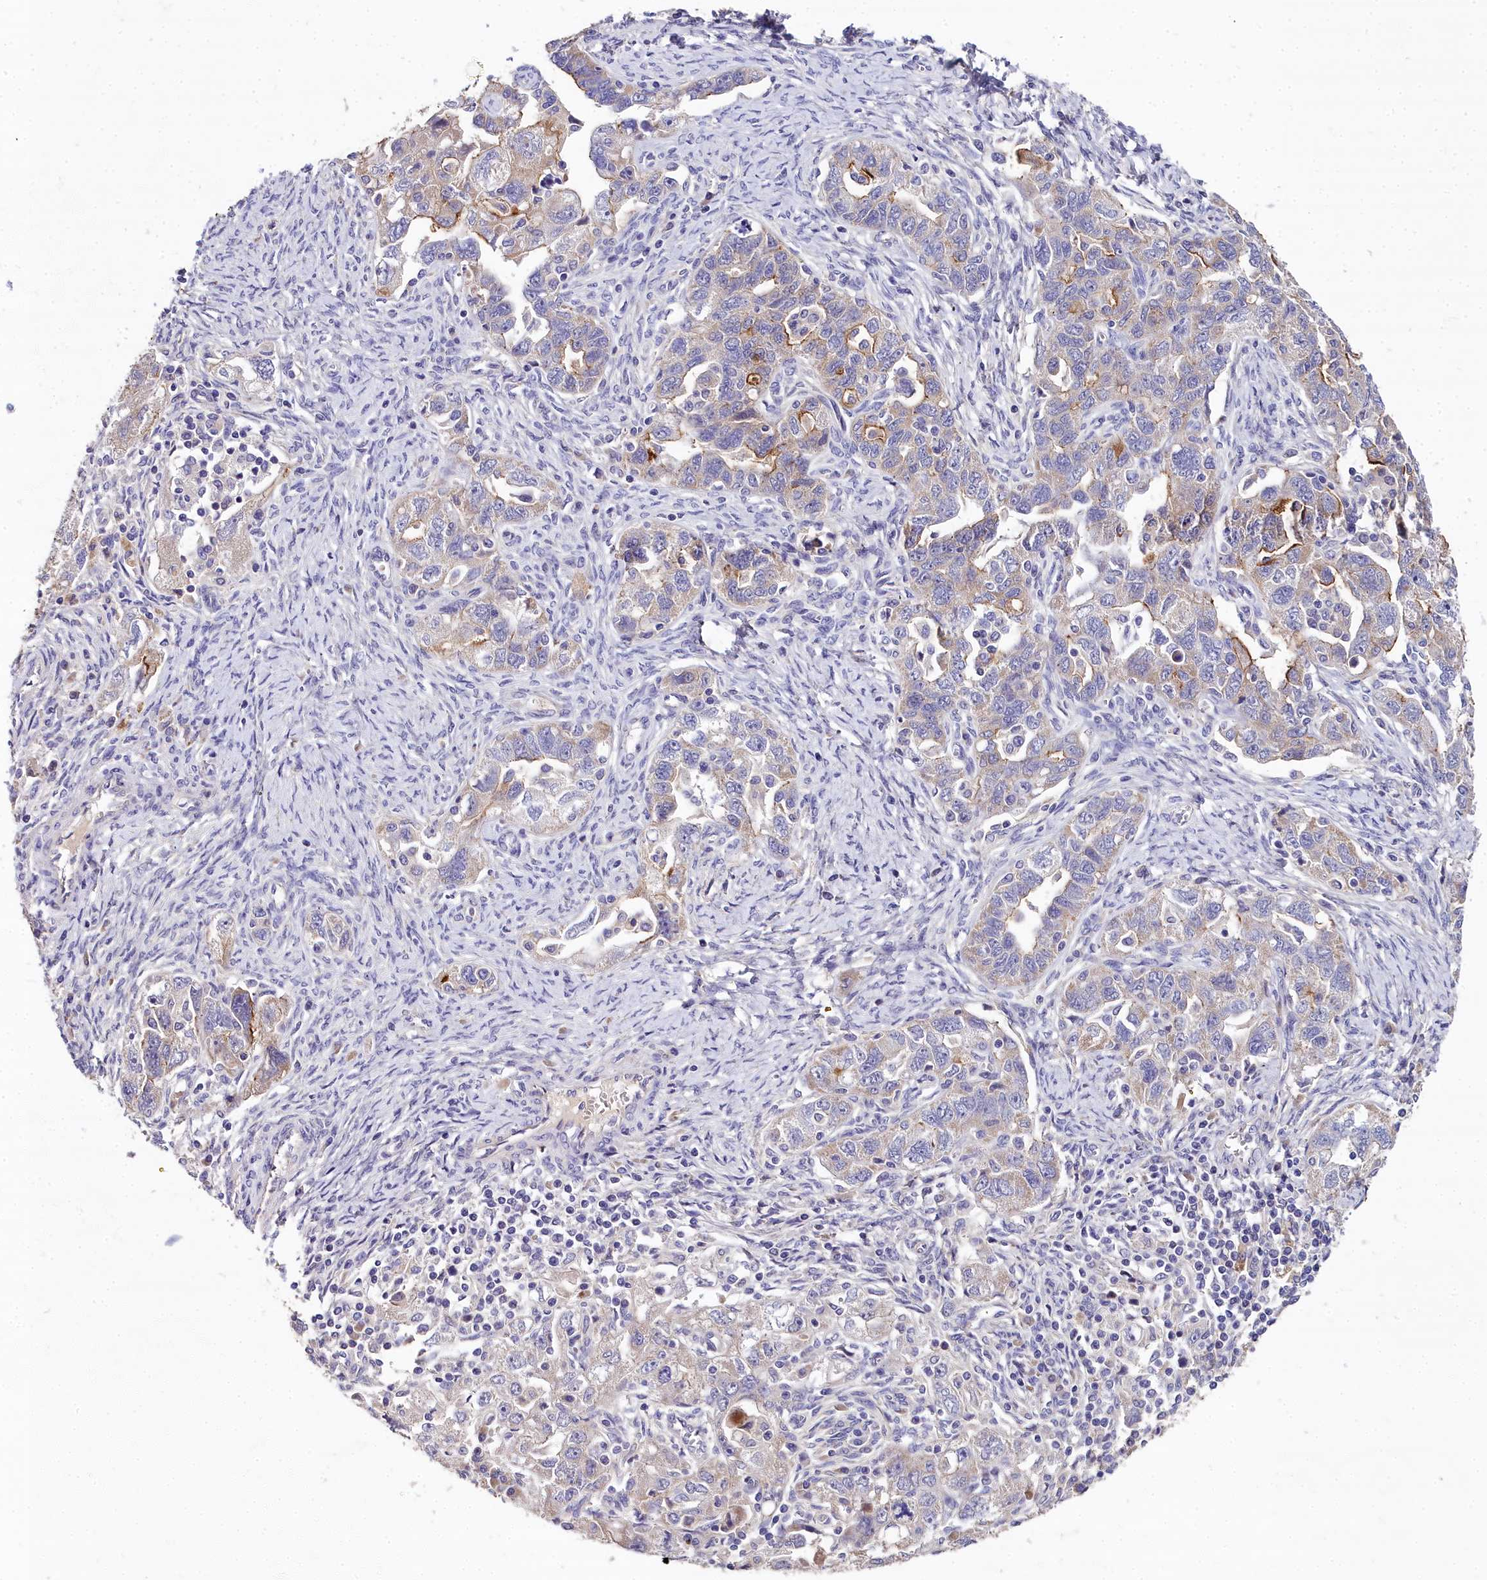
{"staining": {"intensity": "moderate", "quantity": "<25%", "location": "cytoplasmic/membranous"}, "tissue": "ovarian cancer", "cell_type": "Tumor cells", "image_type": "cancer", "snomed": [{"axis": "morphology", "description": "Carcinoma, NOS"}, {"axis": "morphology", "description": "Cystadenocarcinoma, serous, NOS"}, {"axis": "topography", "description": "Ovary"}], "caption": "An image of human serous cystadenocarcinoma (ovarian) stained for a protein exhibits moderate cytoplasmic/membranous brown staining in tumor cells. (Stains: DAB (3,3'-diaminobenzidine) in brown, nuclei in blue, Microscopy: brightfield microscopy at high magnification).", "gene": "NT5M", "patient": {"sex": "female", "age": 69}}